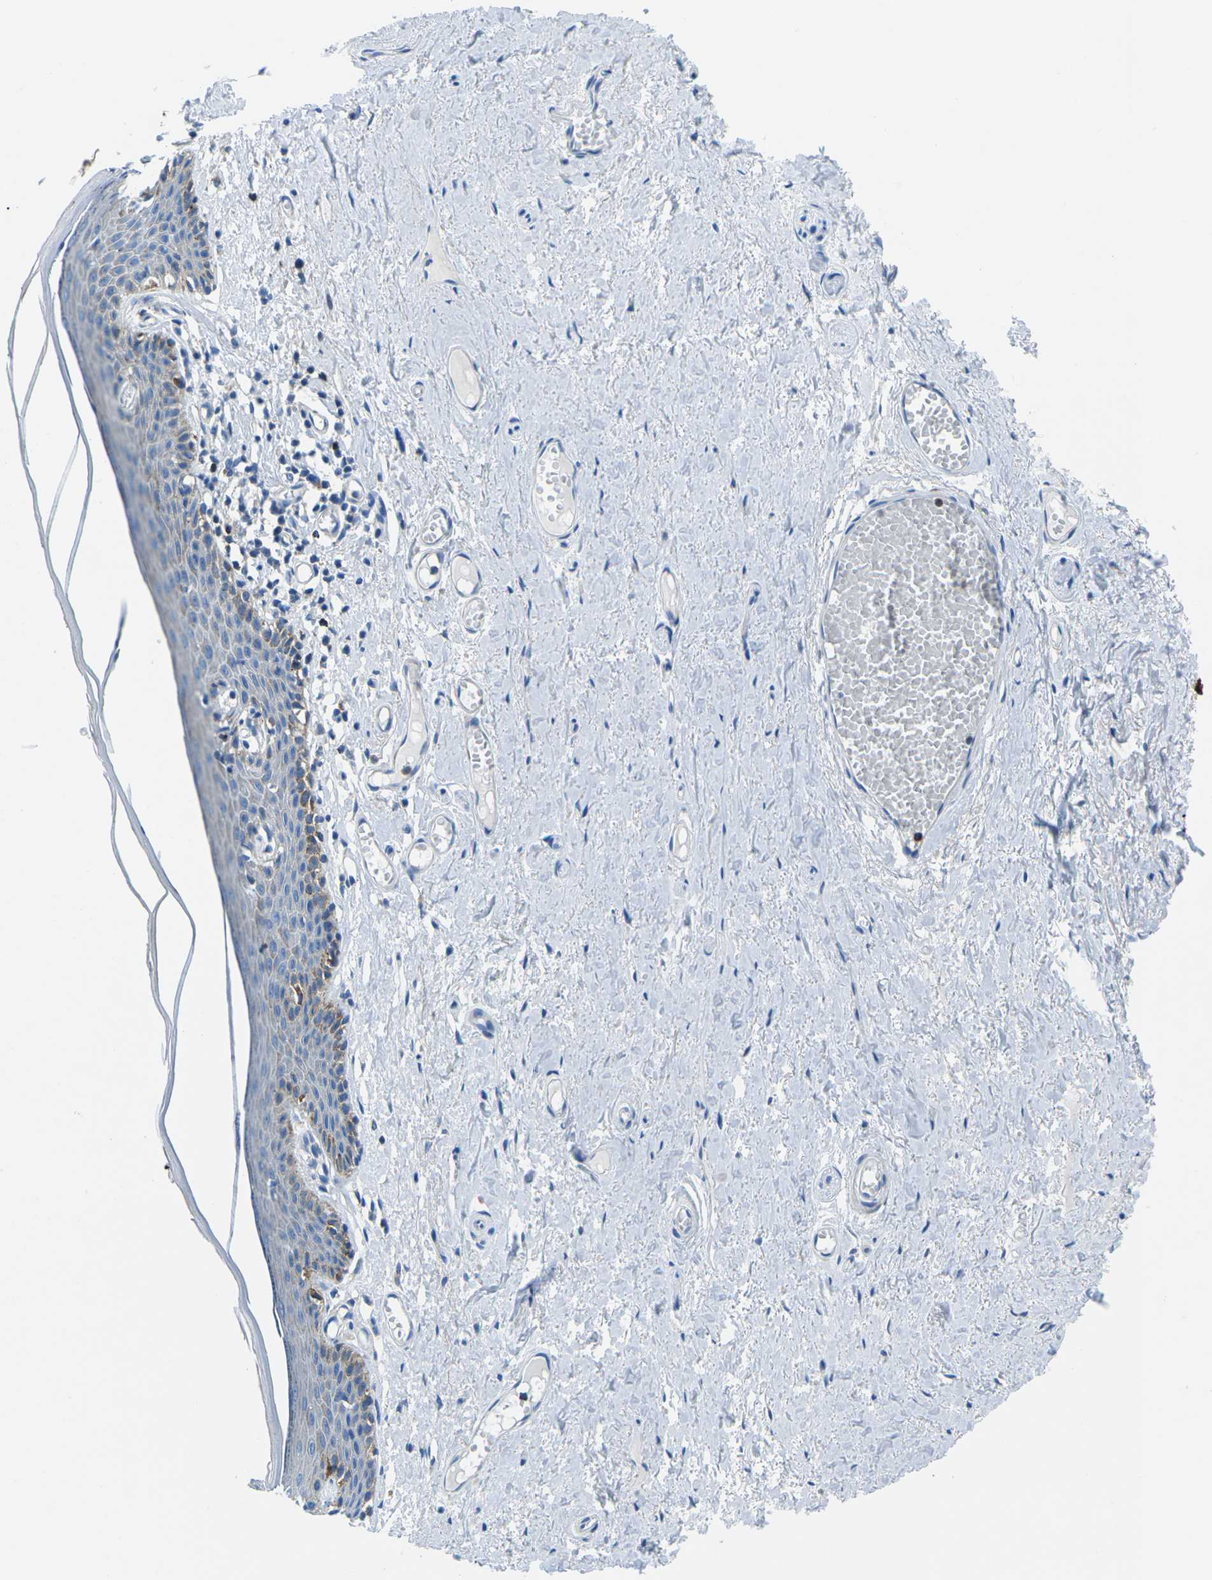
{"staining": {"intensity": "weak", "quantity": "<25%", "location": "cytoplasmic/membranous"}, "tissue": "skin", "cell_type": "Epidermal cells", "image_type": "normal", "snomed": [{"axis": "morphology", "description": "Normal tissue, NOS"}, {"axis": "topography", "description": "Adipose tissue"}, {"axis": "topography", "description": "Vascular tissue"}, {"axis": "topography", "description": "Anal"}, {"axis": "topography", "description": "Peripheral nerve tissue"}], "caption": "Immunohistochemistry of benign skin reveals no positivity in epidermal cells.", "gene": "MC4R", "patient": {"sex": "female", "age": 54}}